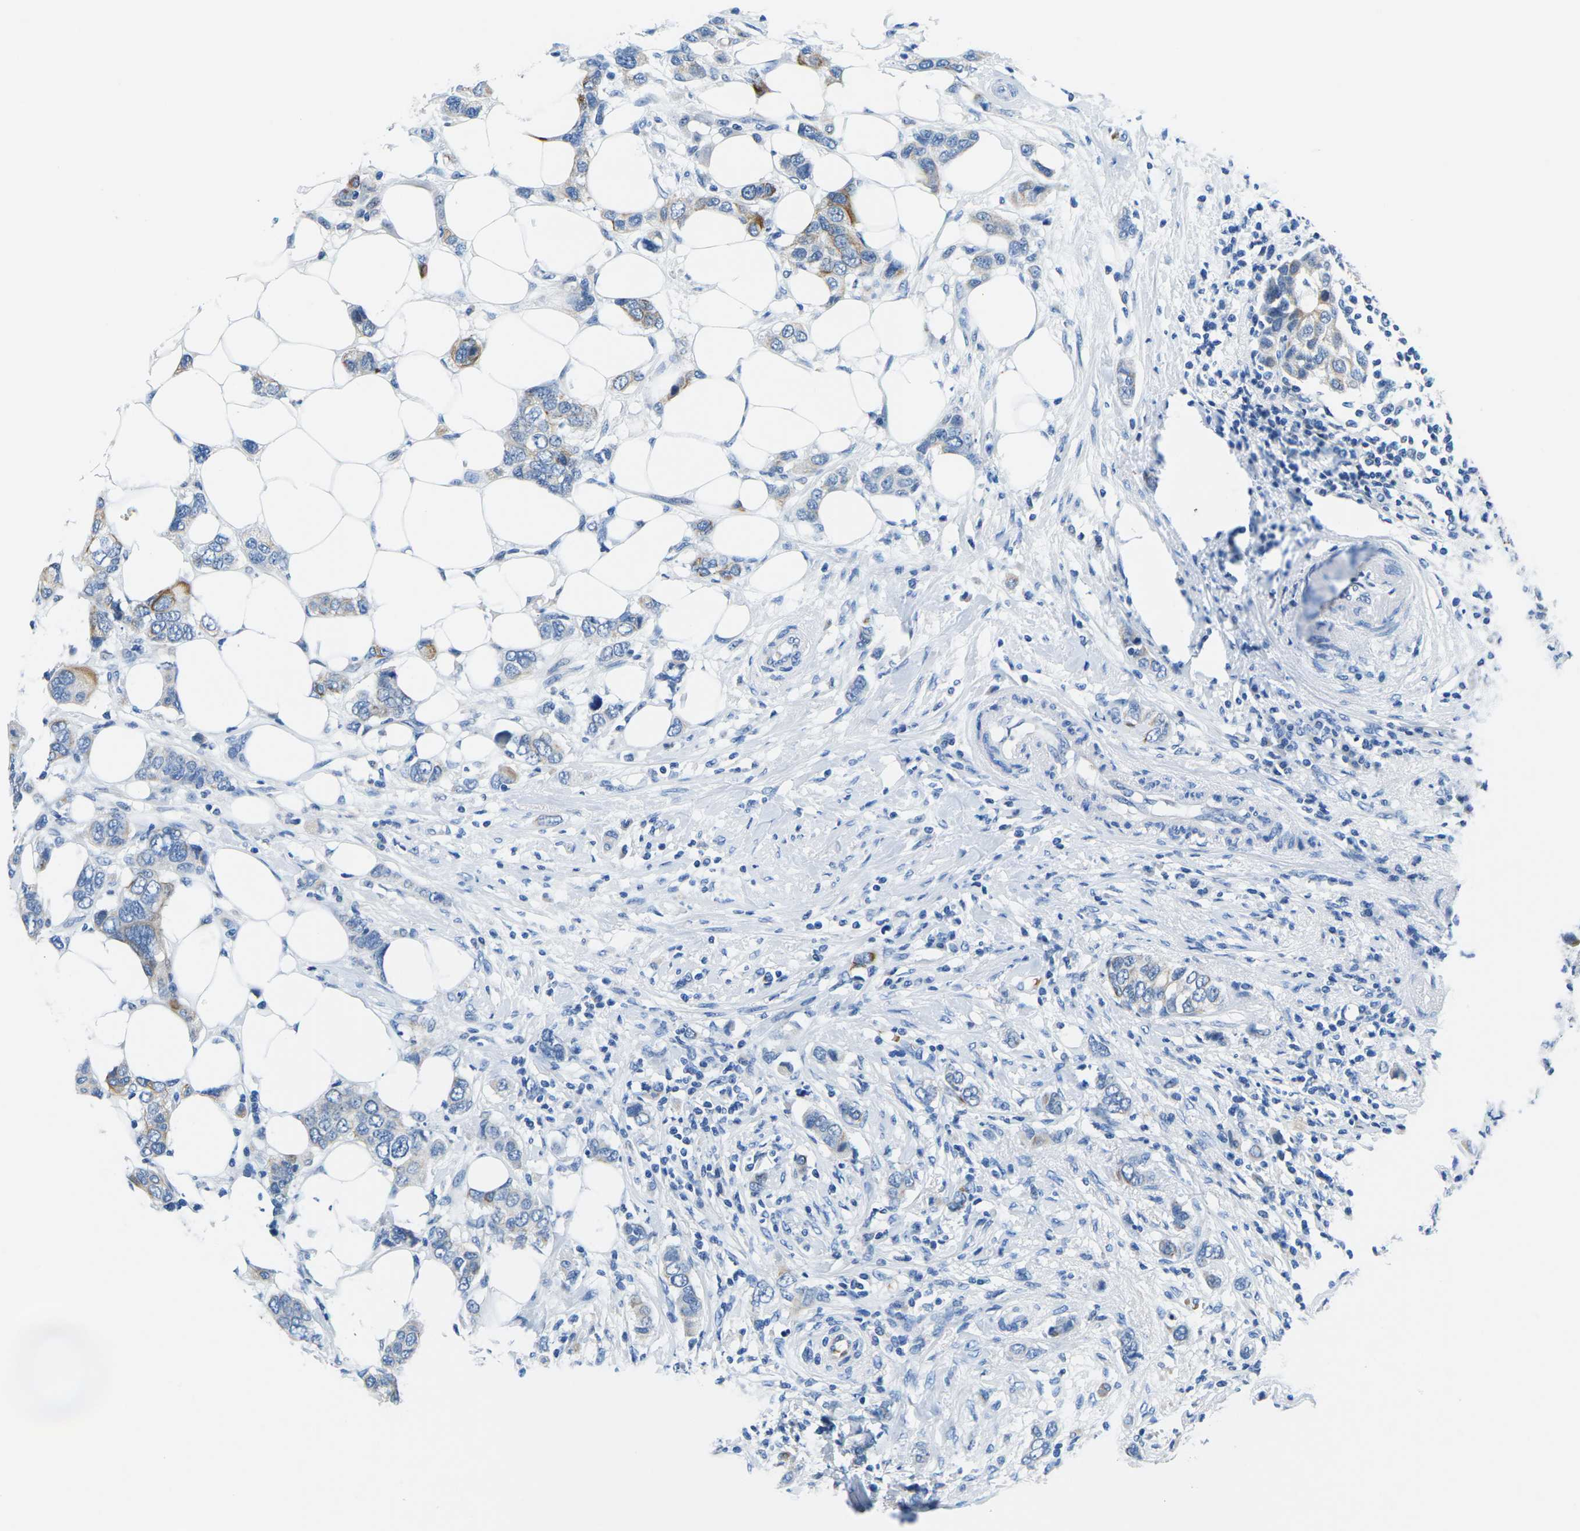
{"staining": {"intensity": "moderate", "quantity": "25%-75%", "location": "cytoplasmic/membranous"}, "tissue": "breast cancer", "cell_type": "Tumor cells", "image_type": "cancer", "snomed": [{"axis": "morphology", "description": "Duct carcinoma"}, {"axis": "topography", "description": "Breast"}], "caption": "Tumor cells demonstrate medium levels of moderate cytoplasmic/membranous staining in about 25%-75% of cells in invasive ductal carcinoma (breast).", "gene": "TM6SF1", "patient": {"sex": "female", "age": 50}}